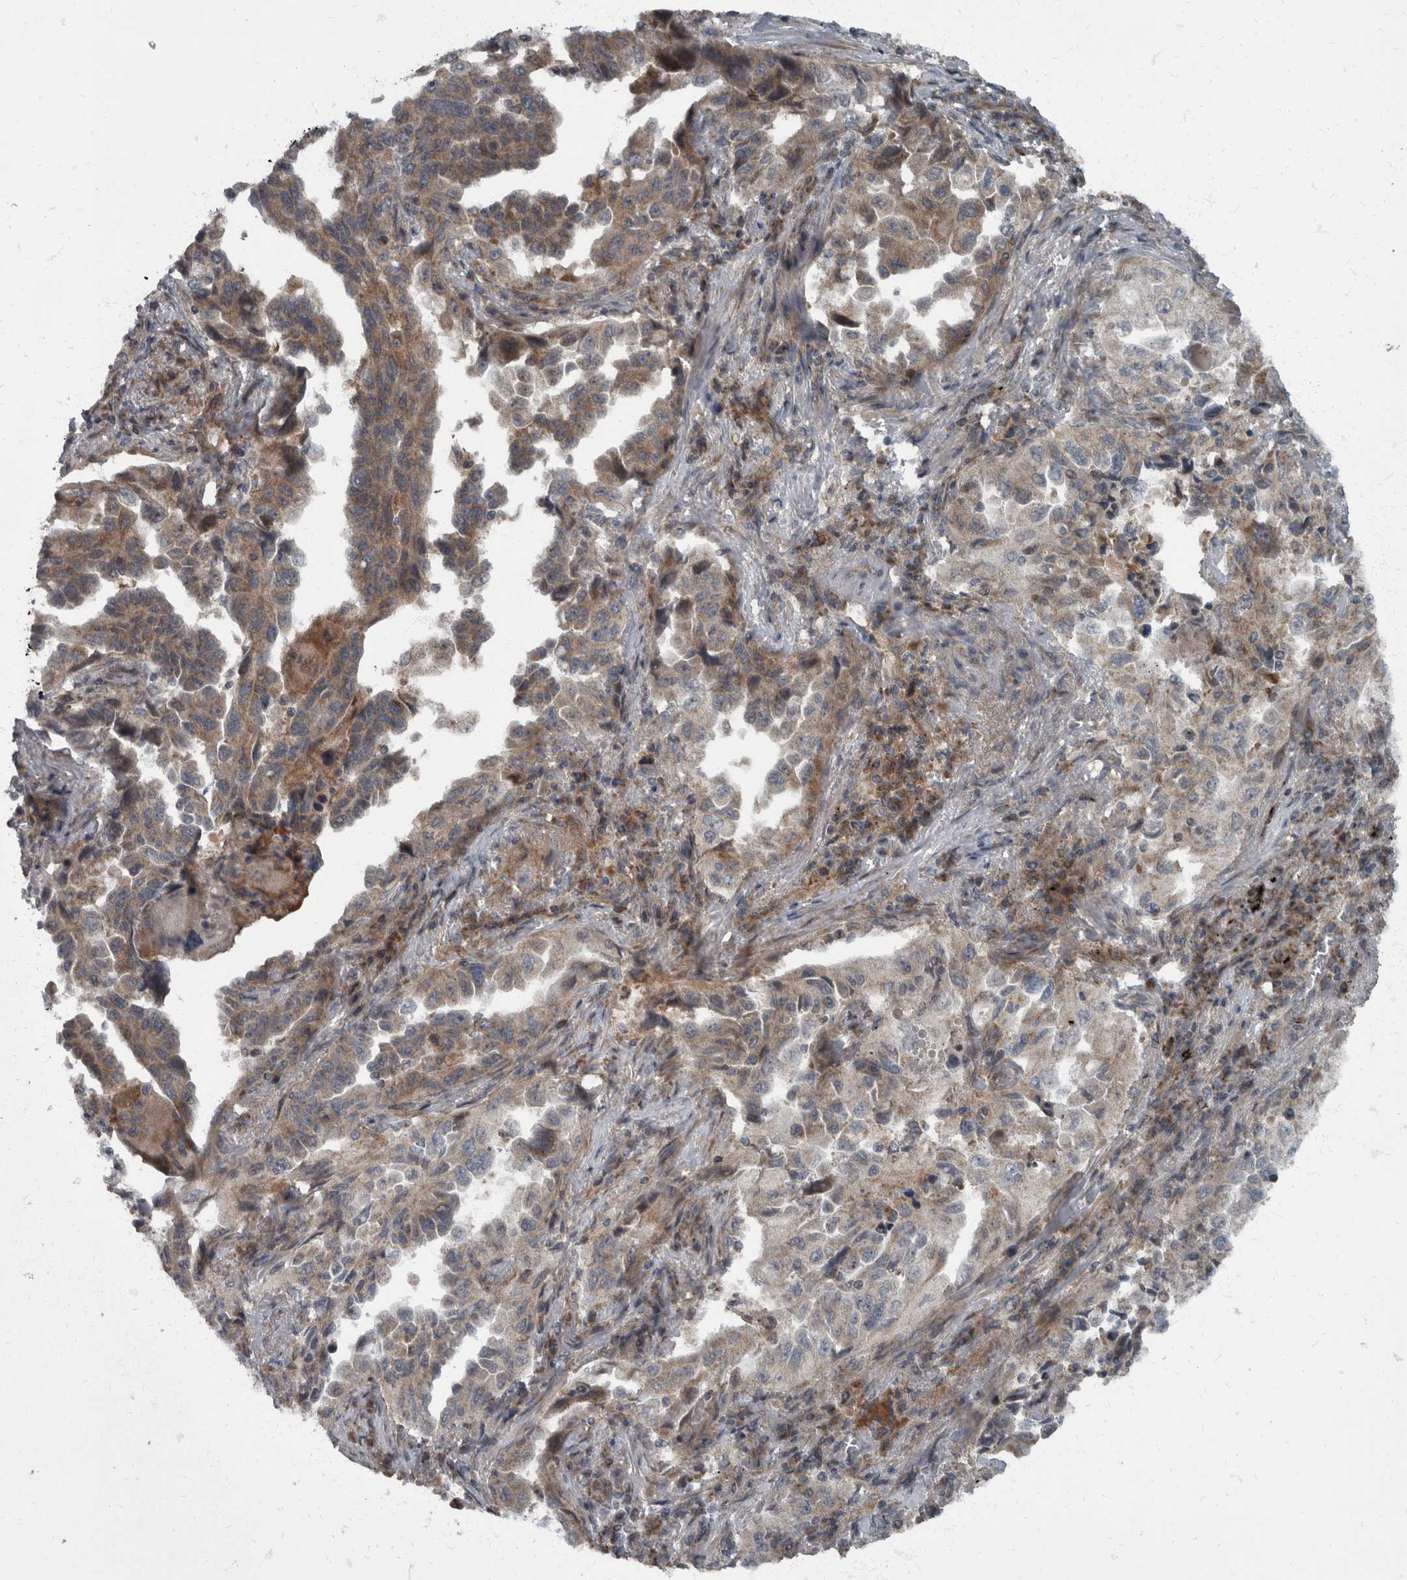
{"staining": {"intensity": "moderate", "quantity": ">75%", "location": "cytoplasmic/membranous"}, "tissue": "lung cancer", "cell_type": "Tumor cells", "image_type": "cancer", "snomed": [{"axis": "morphology", "description": "Adenocarcinoma, NOS"}, {"axis": "topography", "description": "Lung"}], "caption": "Protein expression analysis of lung cancer (adenocarcinoma) demonstrates moderate cytoplasmic/membranous expression in approximately >75% of tumor cells.", "gene": "RABGGTB", "patient": {"sex": "female", "age": 51}}